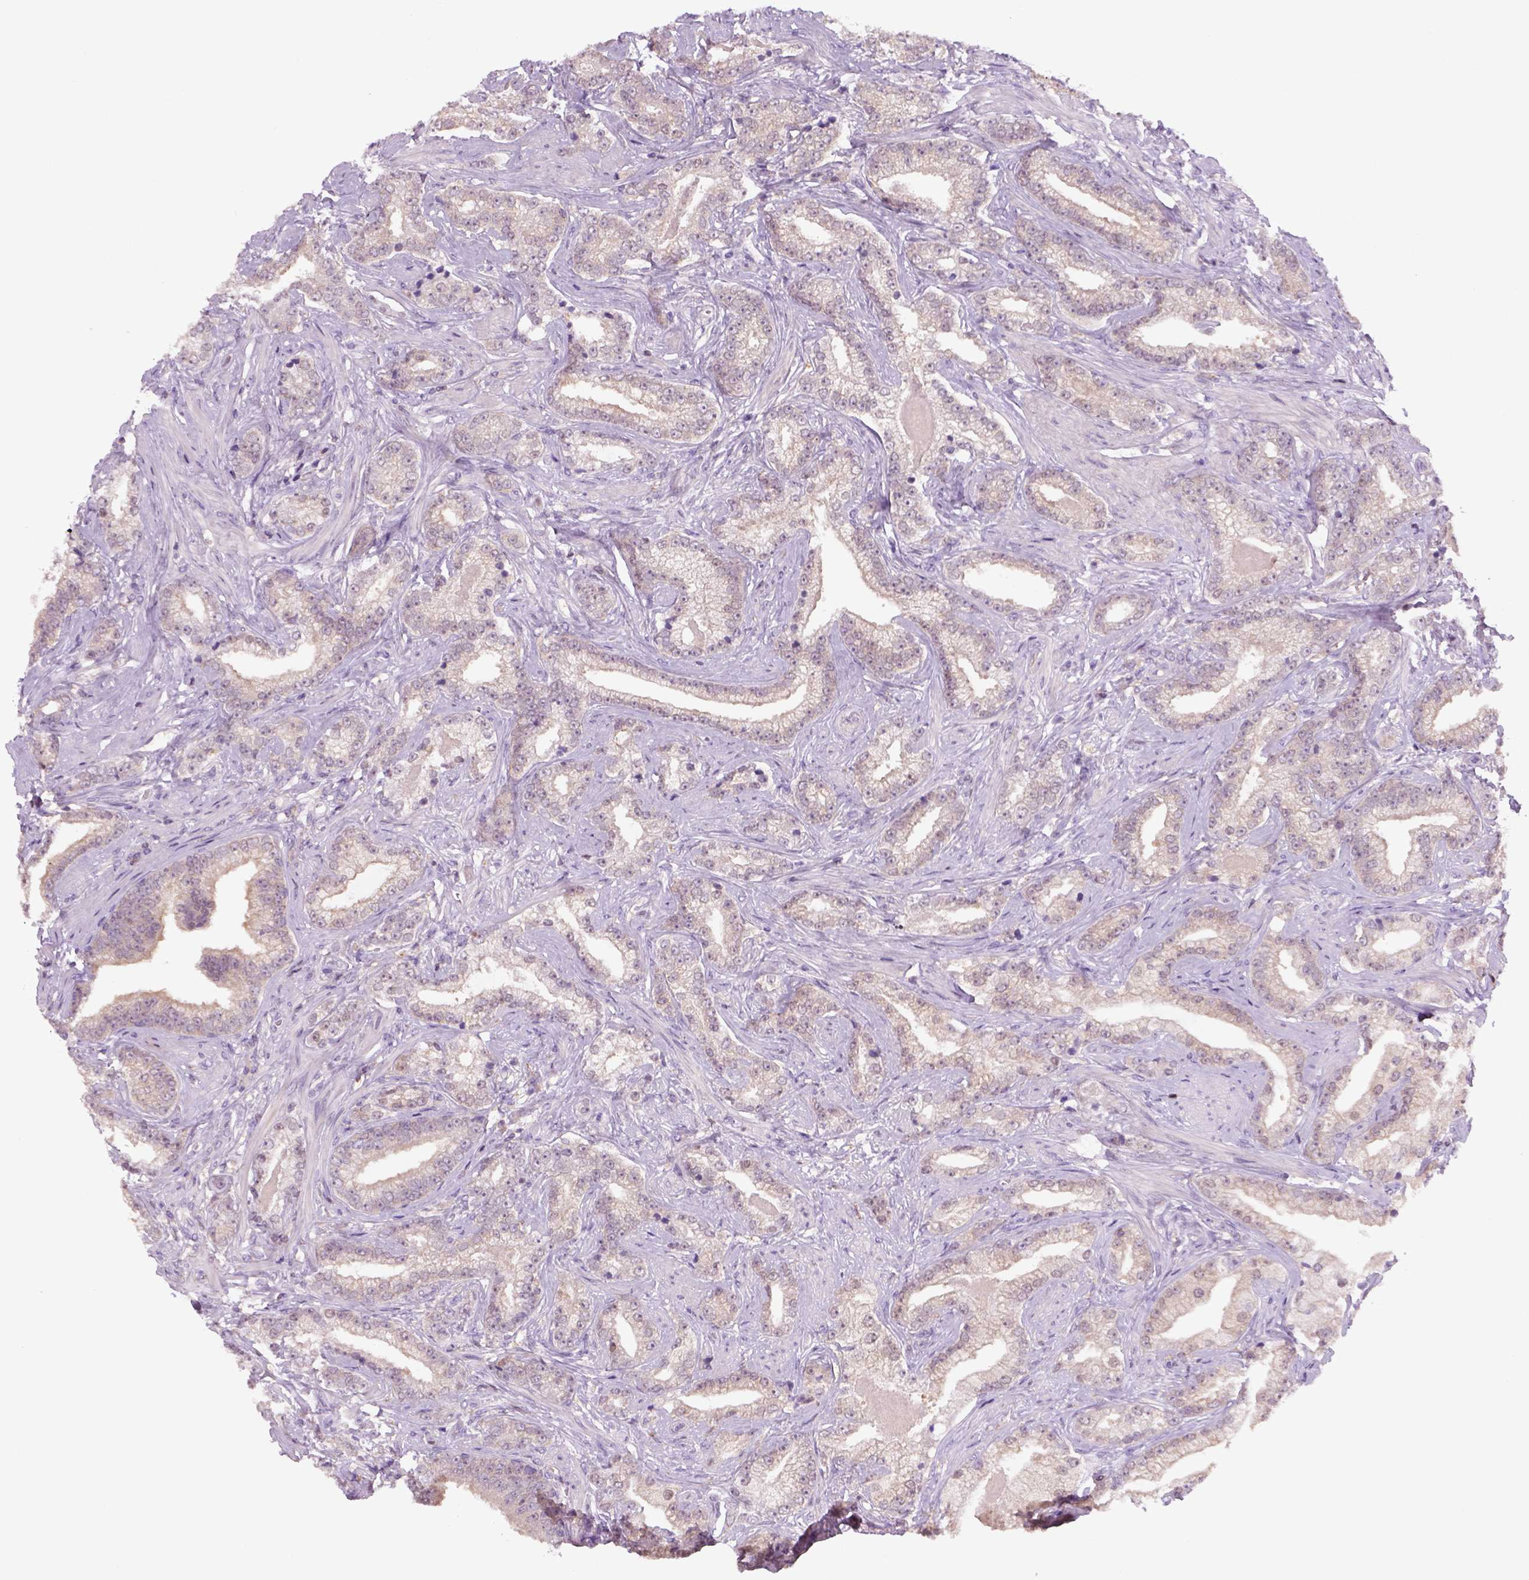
{"staining": {"intensity": "negative", "quantity": "none", "location": "none"}, "tissue": "prostate cancer", "cell_type": "Tumor cells", "image_type": "cancer", "snomed": [{"axis": "morphology", "description": "Adenocarcinoma, Low grade"}, {"axis": "topography", "description": "Prostate"}], "caption": "Tumor cells show no significant protein staining in low-grade adenocarcinoma (prostate).", "gene": "GOT1", "patient": {"sex": "male", "age": 61}}